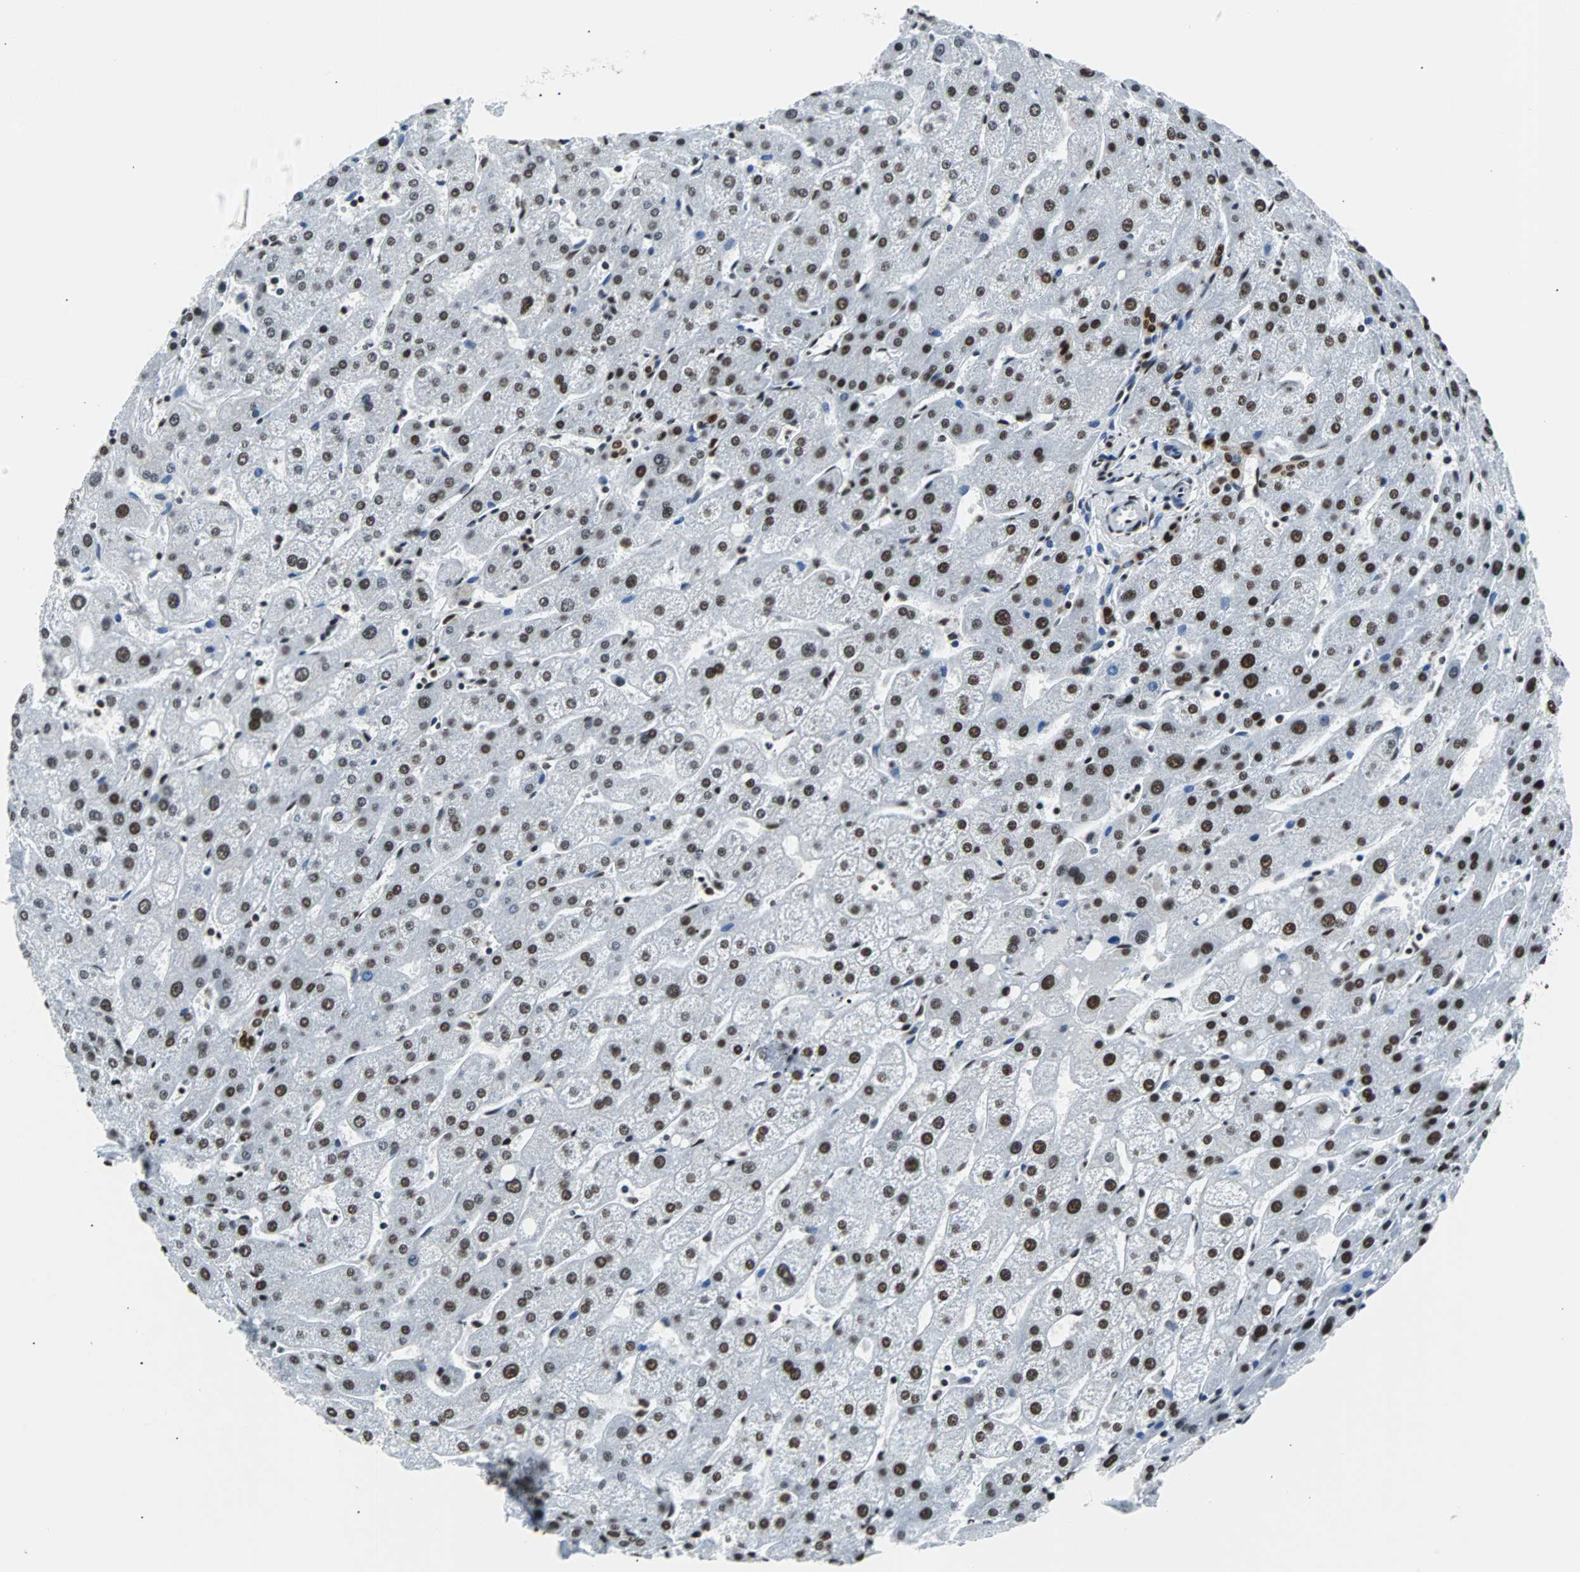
{"staining": {"intensity": "strong", "quantity": ">75%", "location": "nuclear"}, "tissue": "liver", "cell_type": "Cholangiocytes", "image_type": "normal", "snomed": [{"axis": "morphology", "description": "Normal tissue, NOS"}, {"axis": "topography", "description": "Liver"}], "caption": "Immunohistochemistry of benign liver exhibits high levels of strong nuclear expression in about >75% of cholangiocytes. The protein is shown in brown color, while the nuclei are stained blue.", "gene": "FUBP1", "patient": {"sex": "male", "age": 67}}